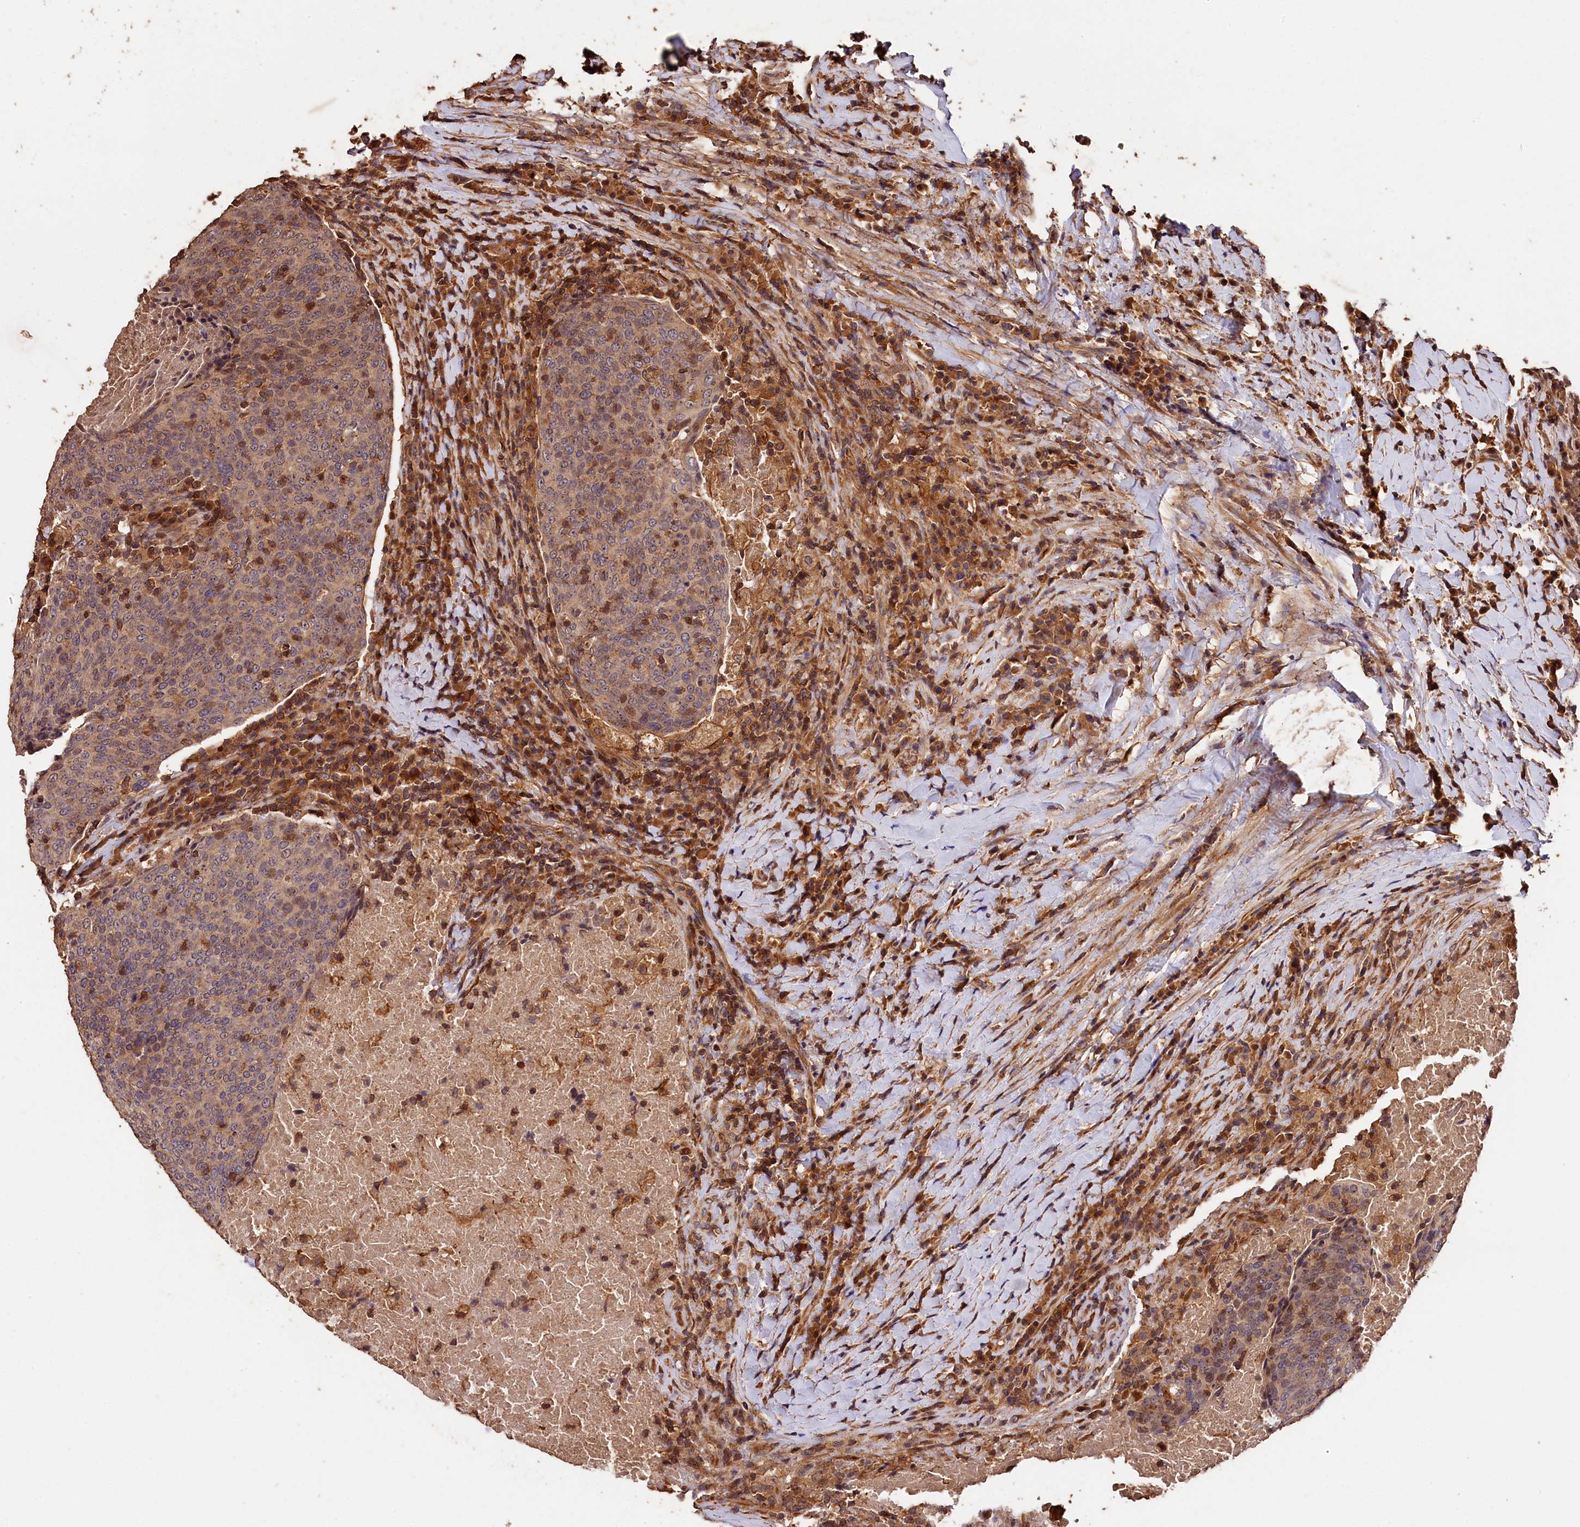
{"staining": {"intensity": "weak", "quantity": "<25%", "location": "cytoplasmic/membranous"}, "tissue": "head and neck cancer", "cell_type": "Tumor cells", "image_type": "cancer", "snomed": [{"axis": "morphology", "description": "Squamous cell carcinoma, NOS"}, {"axis": "morphology", "description": "Squamous cell carcinoma, metastatic, NOS"}, {"axis": "topography", "description": "Lymph node"}, {"axis": "topography", "description": "Head-Neck"}], "caption": "Immunohistochemistry of head and neck metastatic squamous cell carcinoma reveals no expression in tumor cells. (Brightfield microscopy of DAB (3,3'-diaminobenzidine) IHC at high magnification).", "gene": "KPTN", "patient": {"sex": "male", "age": 62}}